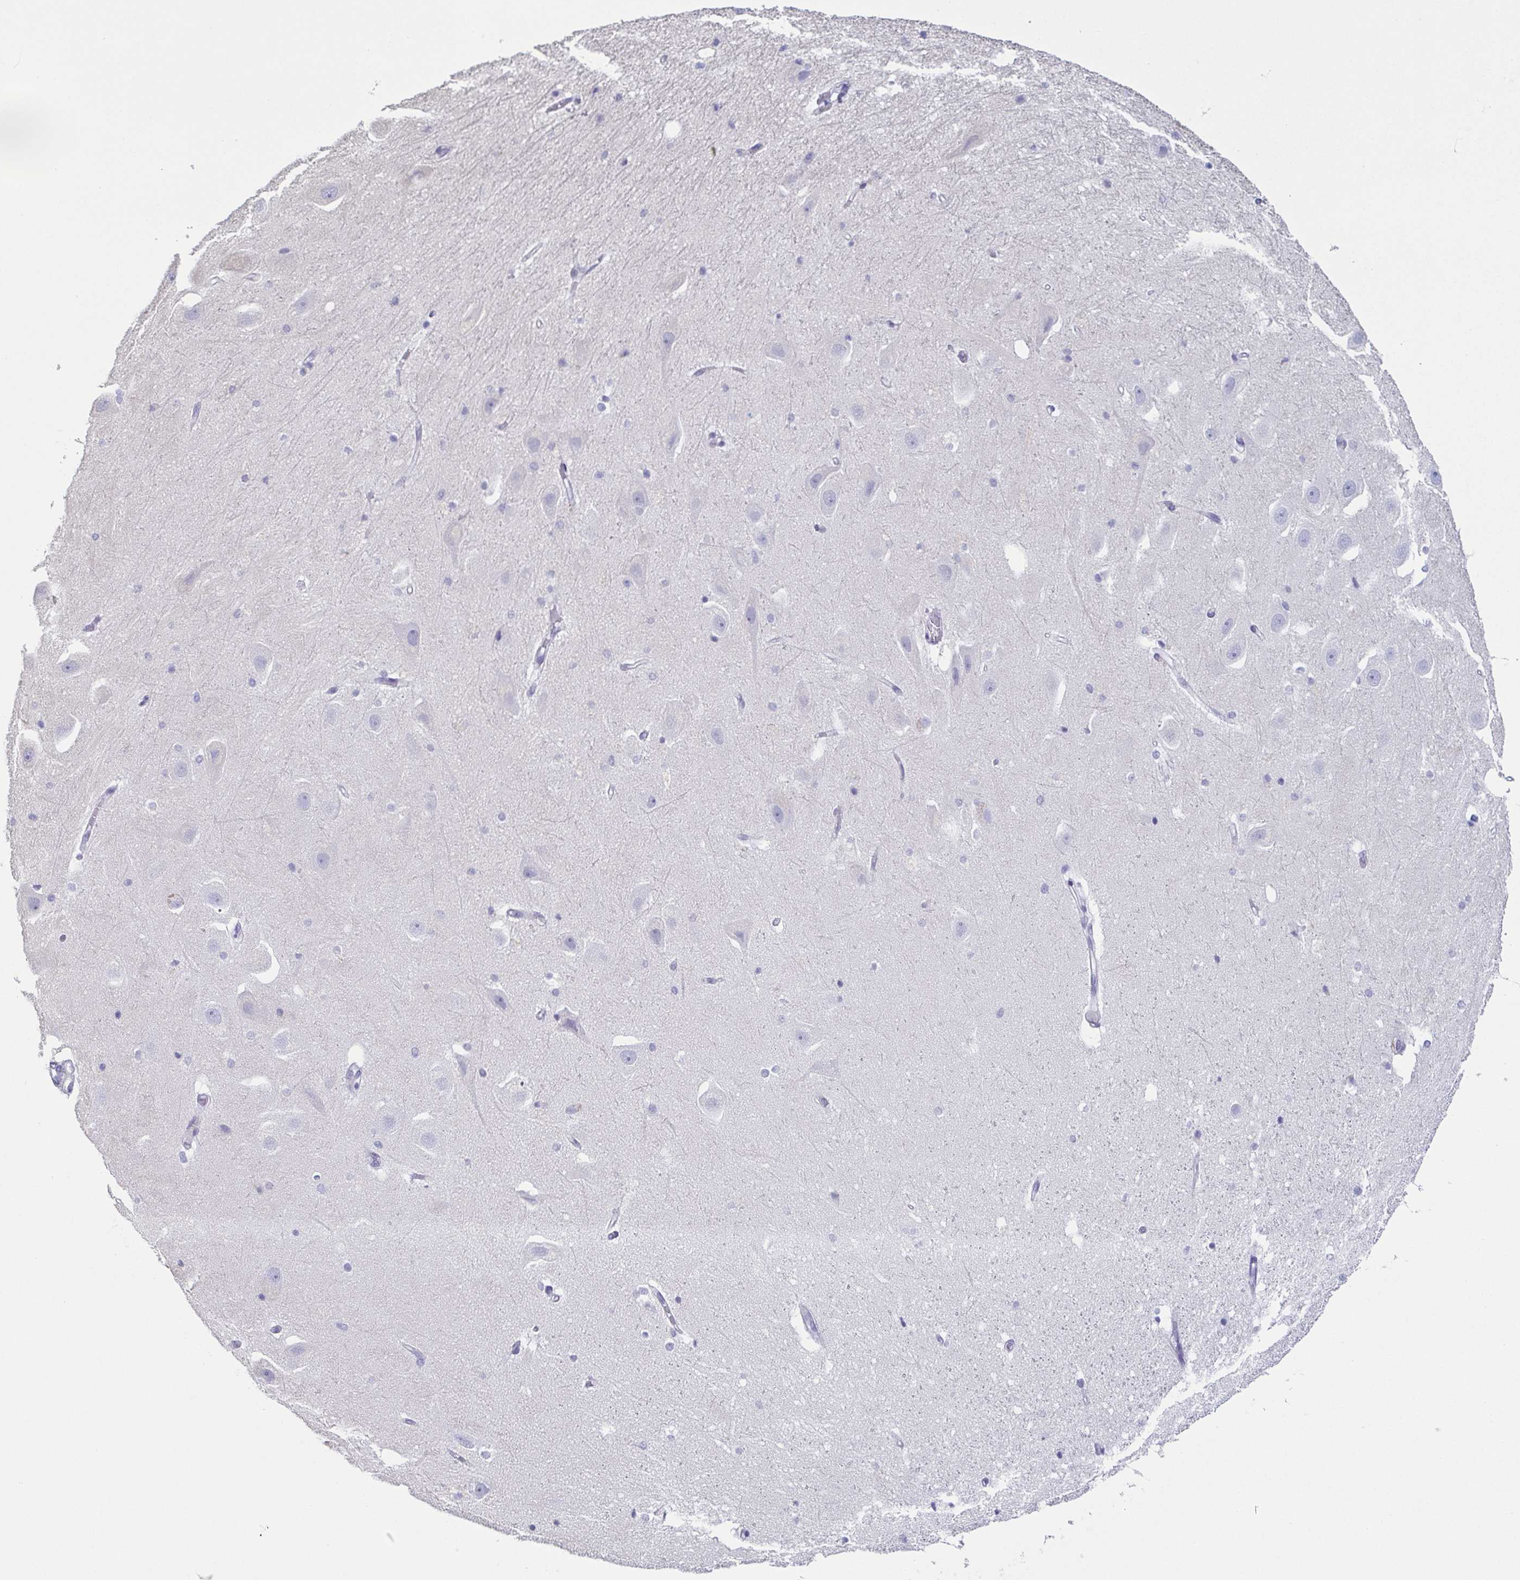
{"staining": {"intensity": "negative", "quantity": "none", "location": "none"}, "tissue": "hippocampus", "cell_type": "Glial cells", "image_type": "normal", "snomed": [{"axis": "morphology", "description": "Normal tissue, NOS"}, {"axis": "topography", "description": "Hippocampus"}], "caption": "Immunohistochemistry image of benign hippocampus: human hippocampus stained with DAB displays no significant protein expression in glial cells. The staining was performed using DAB (3,3'-diaminobenzidine) to visualize the protein expression in brown, while the nuclei were stained in blue with hematoxylin (Magnification: 20x).", "gene": "ENSG00000275778", "patient": {"sex": "male", "age": 63}}